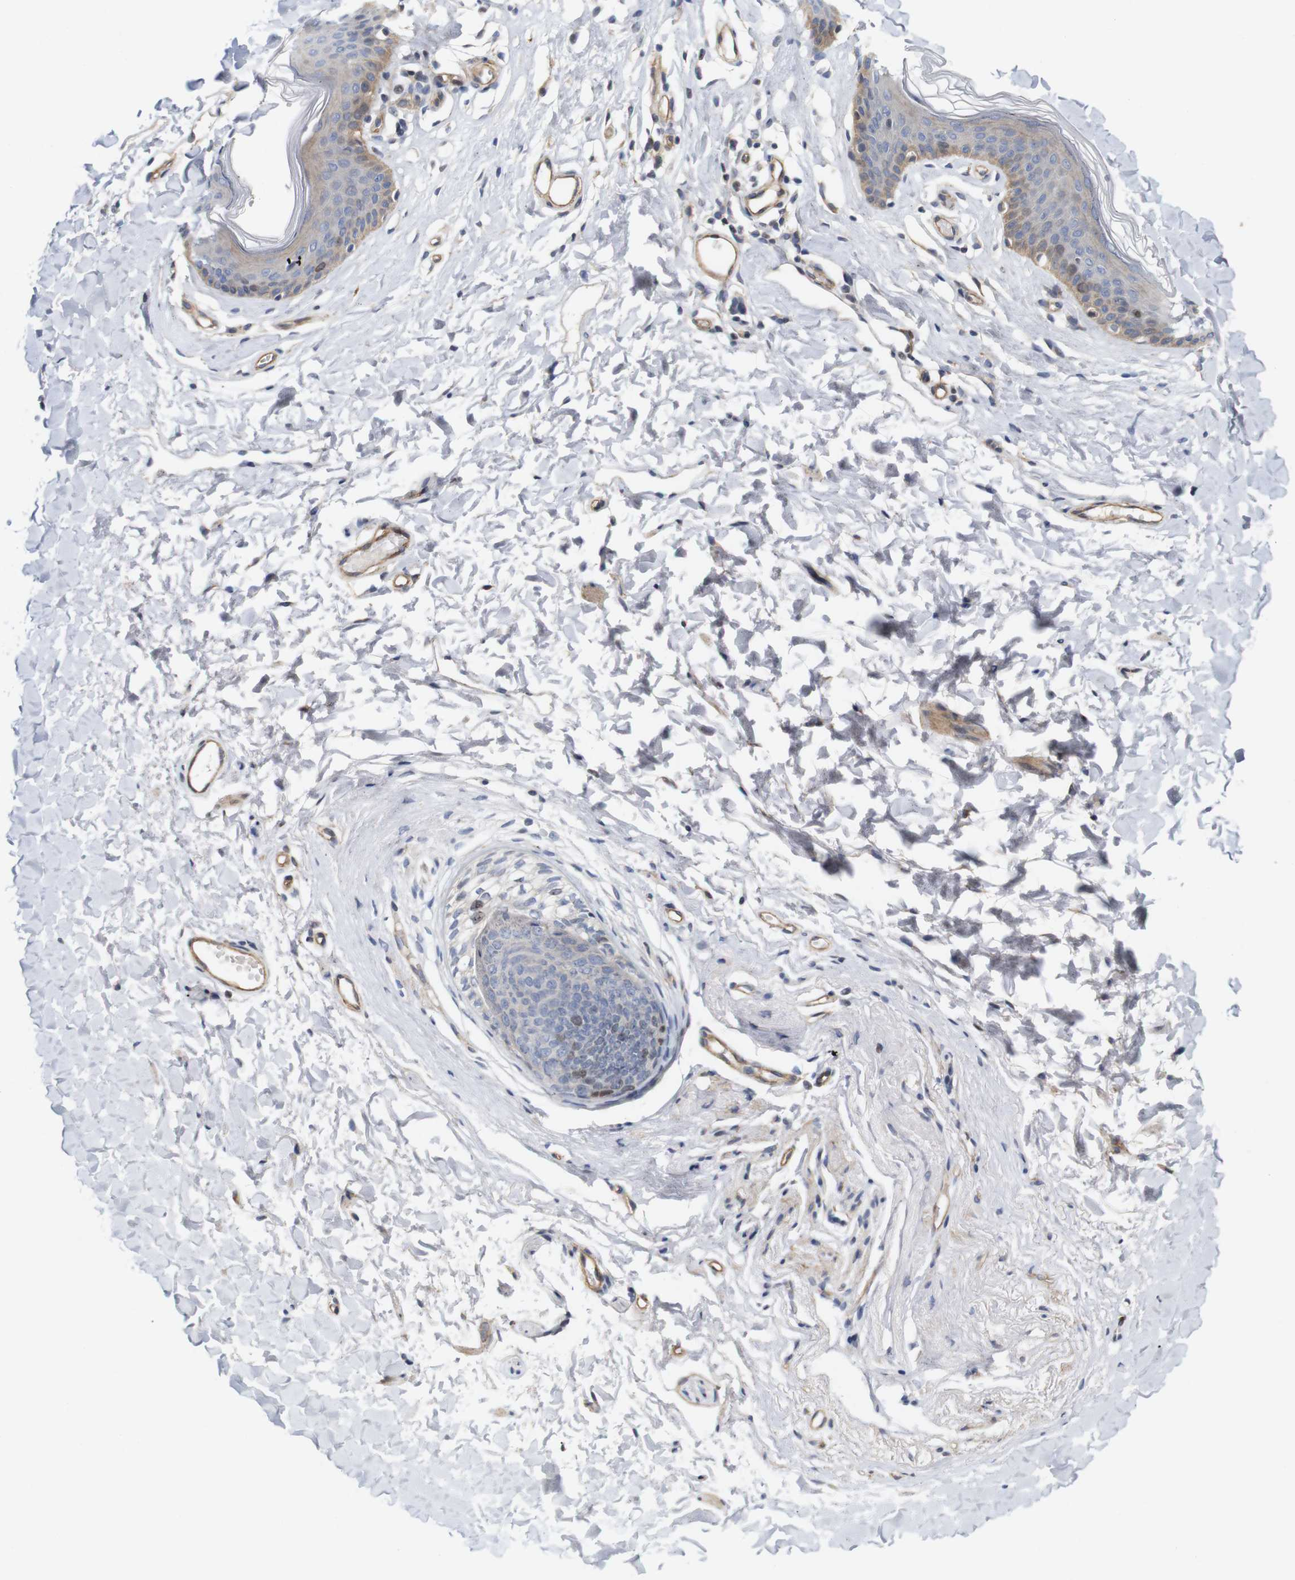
{"staining": {"intensity": "moderate", "quantity": "<25%", "location": "cytoplasmic/membranous"}, "tissue": "skin", "cell_type": "Epidermal cells", "image_type": "normal", "snomed": [{"axis": "morphology", "description": "Normal tissue, NOS"}, {"axis": "morphology", "description": "Inflammation, NOS"}, {"axis": "topography", "description": "Vulva"}], "caption": "This is a photomicrograph of immunohistochemistry staining of normal skin, which shows moderate positivity in the cytoplasmic/membranous of epidermal cells.", "gene": "CYB561", "patient": {"sex": "female", "age": 84}}